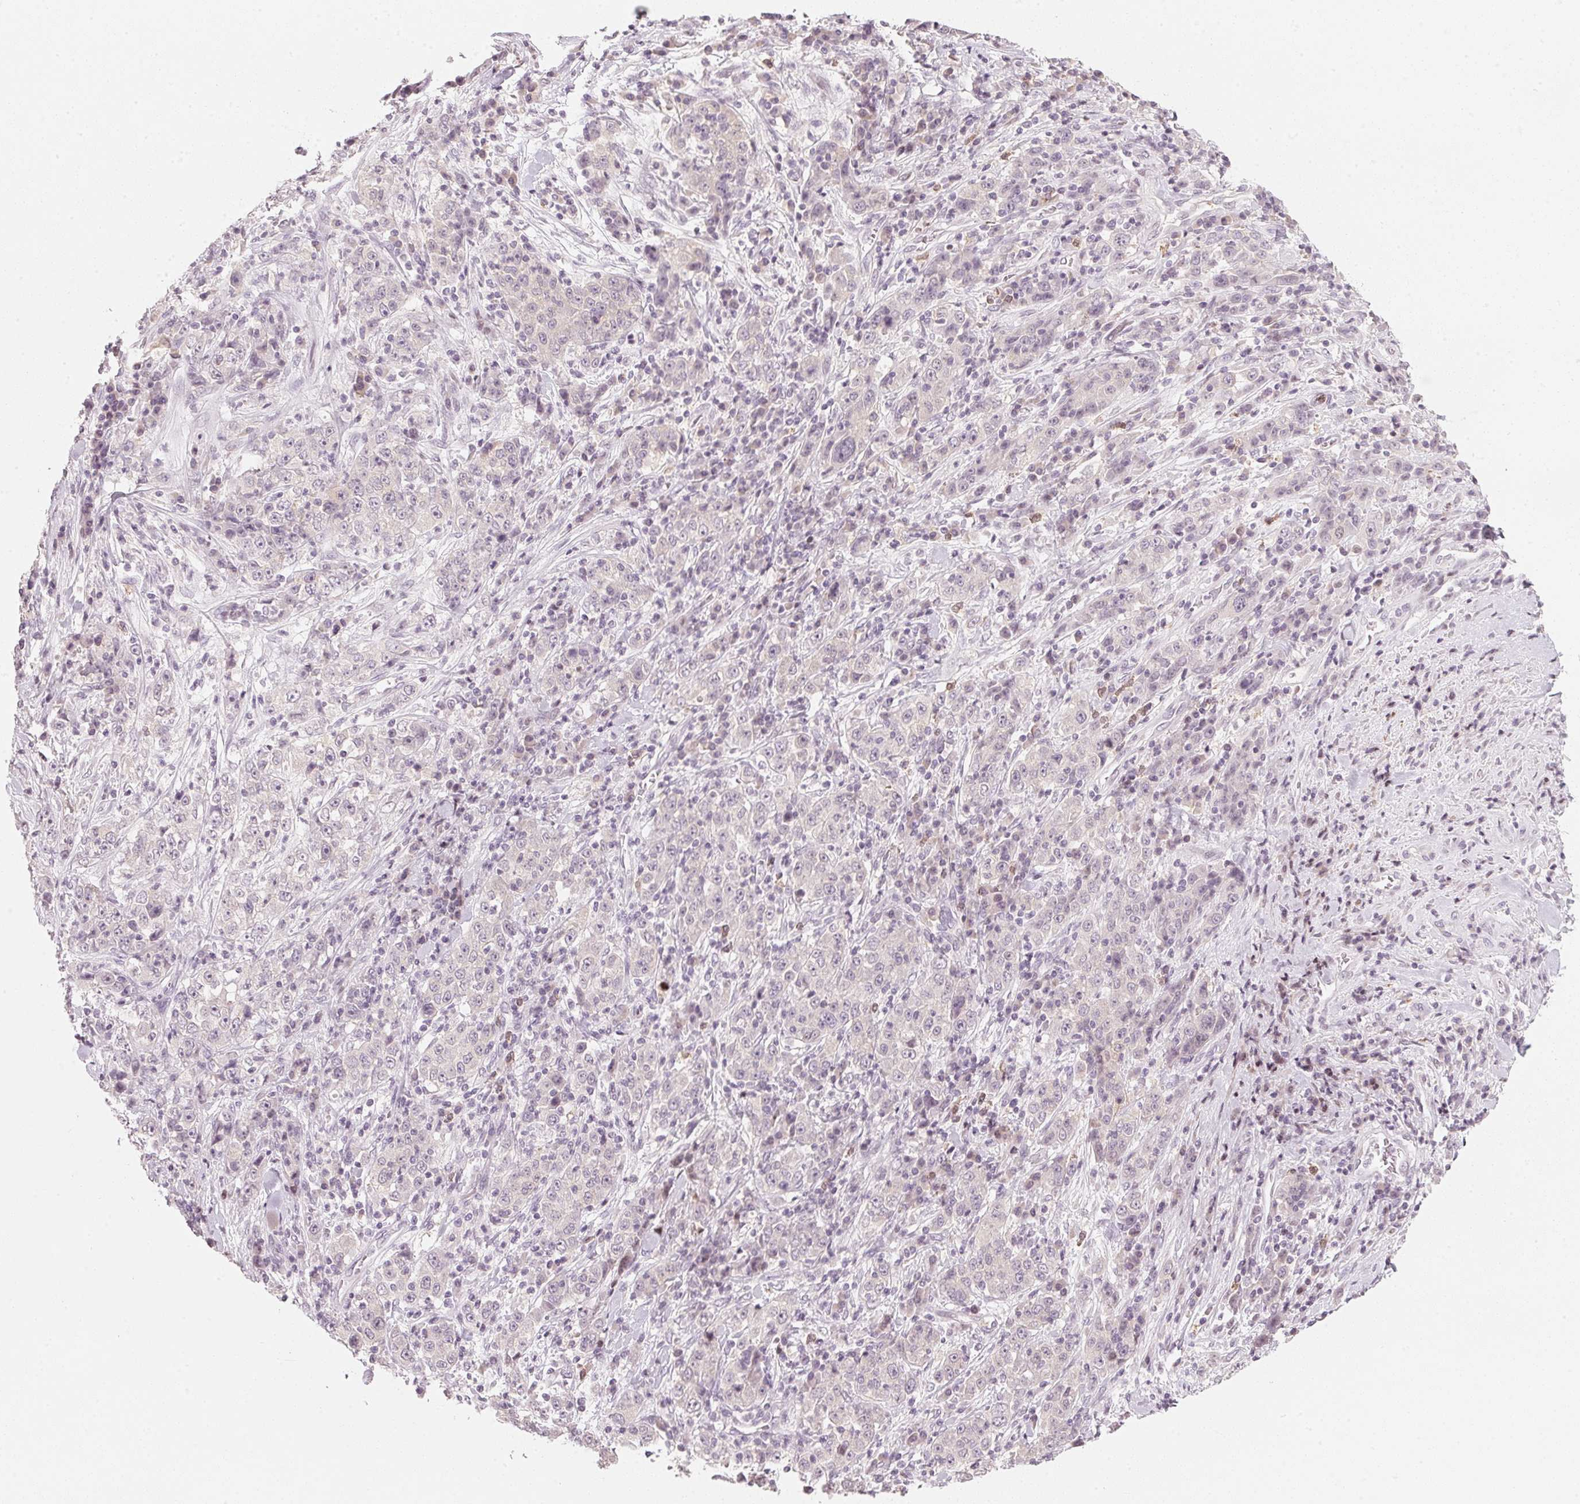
{"staining": {"intensity": "weak", "quantity": "<25%", "location": "cytoplasmic/membranous"}, "tissue": "stomach cancer", "cell_type": "Tumor cells", "image_type": "cancer", "snomed": [{"axis": "morphology", "description": "Normal tissue, NOS"}, {"axis": "morphology", "description": "Adenocarcinoma, NOS"}, {"axis": "topography", "description": "Stomach, upper"}, {"axis": "topography", "description": "Stomach"}], "caption": "Tumor cells are negative for brown protein staining in stomach cancer. Nuclei are stained in blue.", "gene": "SFRP4", "patient": {"sex": "male", "age": 59}}